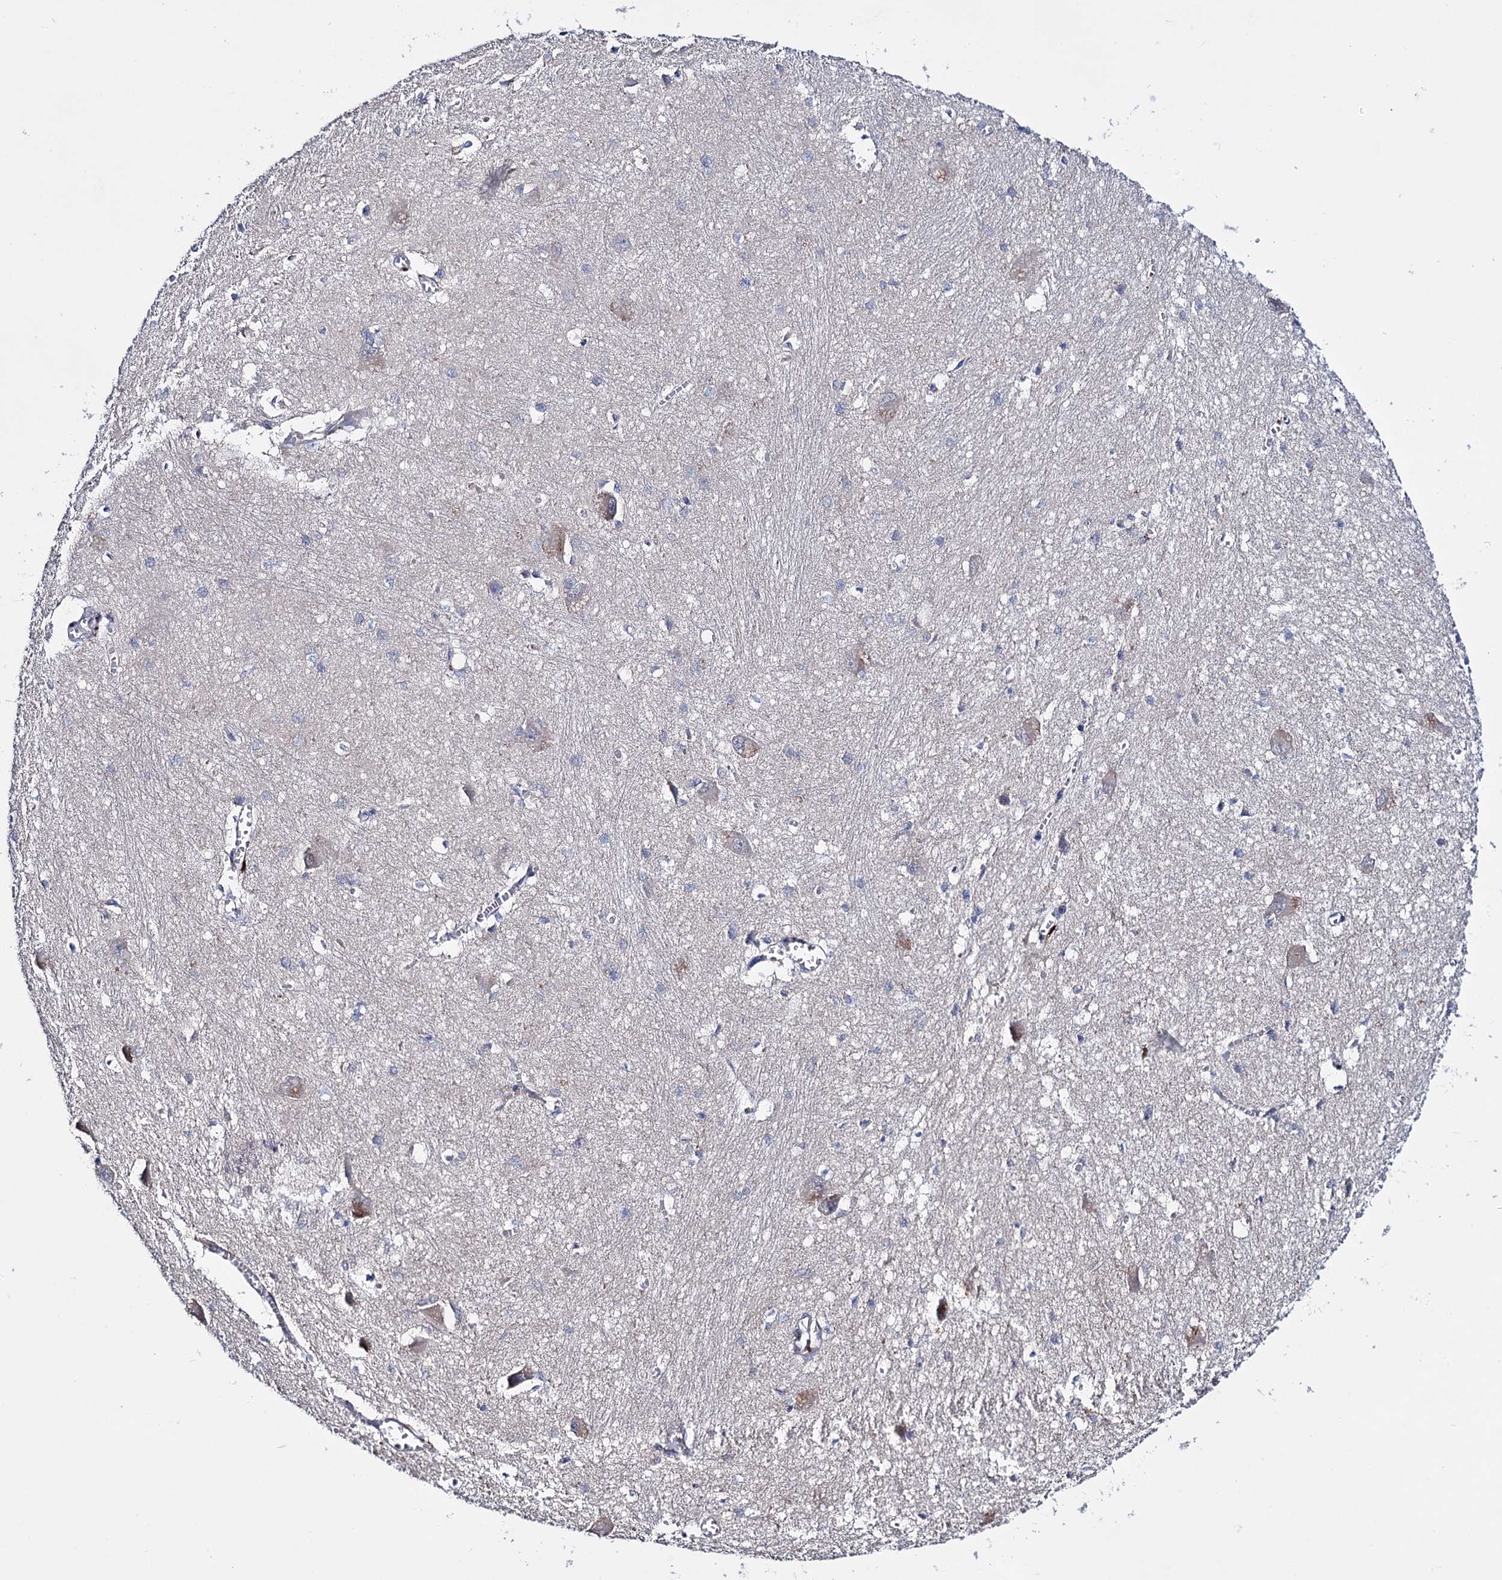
{"staining": {"intensity": "negative", "quantity": "none", "location": "none"}, "tissue": "caudate", "cell_type": "Glial cells", "image_type": "normal", "snomed": [{"axis": "morphology", "description": "Normal tissue, NOS"}, {"axis": "topography", "description": "Lateral ventricle wall"}], "caption": "DAB (3,3'-diaminobenzidine) immunohistochemical staining of benign caudate displays no significant staining in glial cells.", "gene": "PPP1R32", "patient": {"sex": "male", "age": 37}}